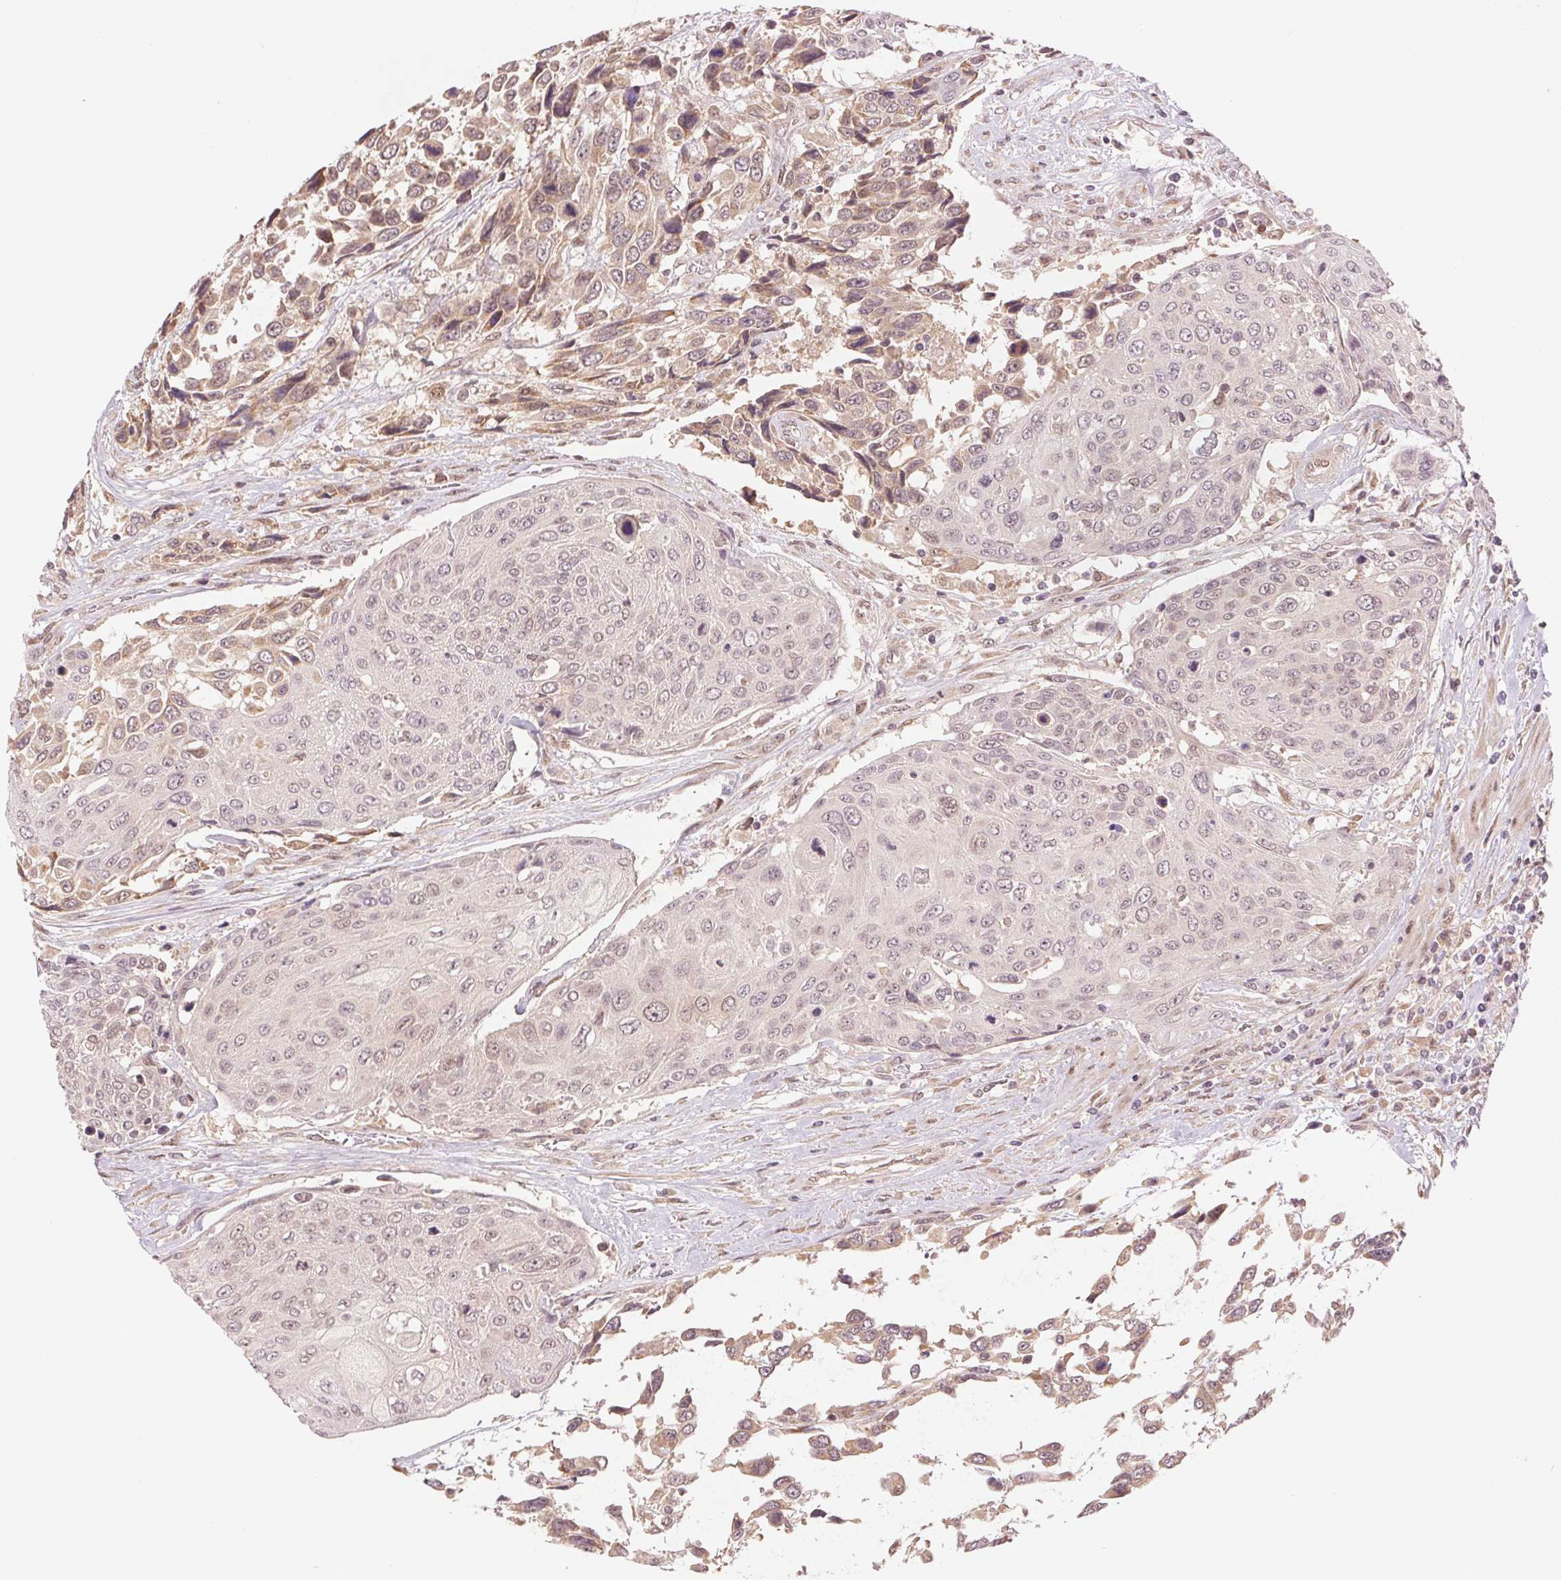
{"staining": {"intensity": "weak", "quantity": "25%-75%", "location": "cytoplasmic/membranous,nuclear"}, "tissue": "urothelial cancer", "cell_type": "Tumor cells", "image_type": "cancer", "snomed": [{"axis": "morphology", "description": "Urothelial carcinoma, High grade"}, {"axis": "topography", "description": "Urinary bladder"}], "caption": "Immunohistochemical staining of urothelial cancer demonstrates low levels of weak cytoplasmic/membranous and nuclear protein staining in about 25%-75% of tumor cells.", "gene": "ERI3", "patient": {"sex": "female", "age": 70}}